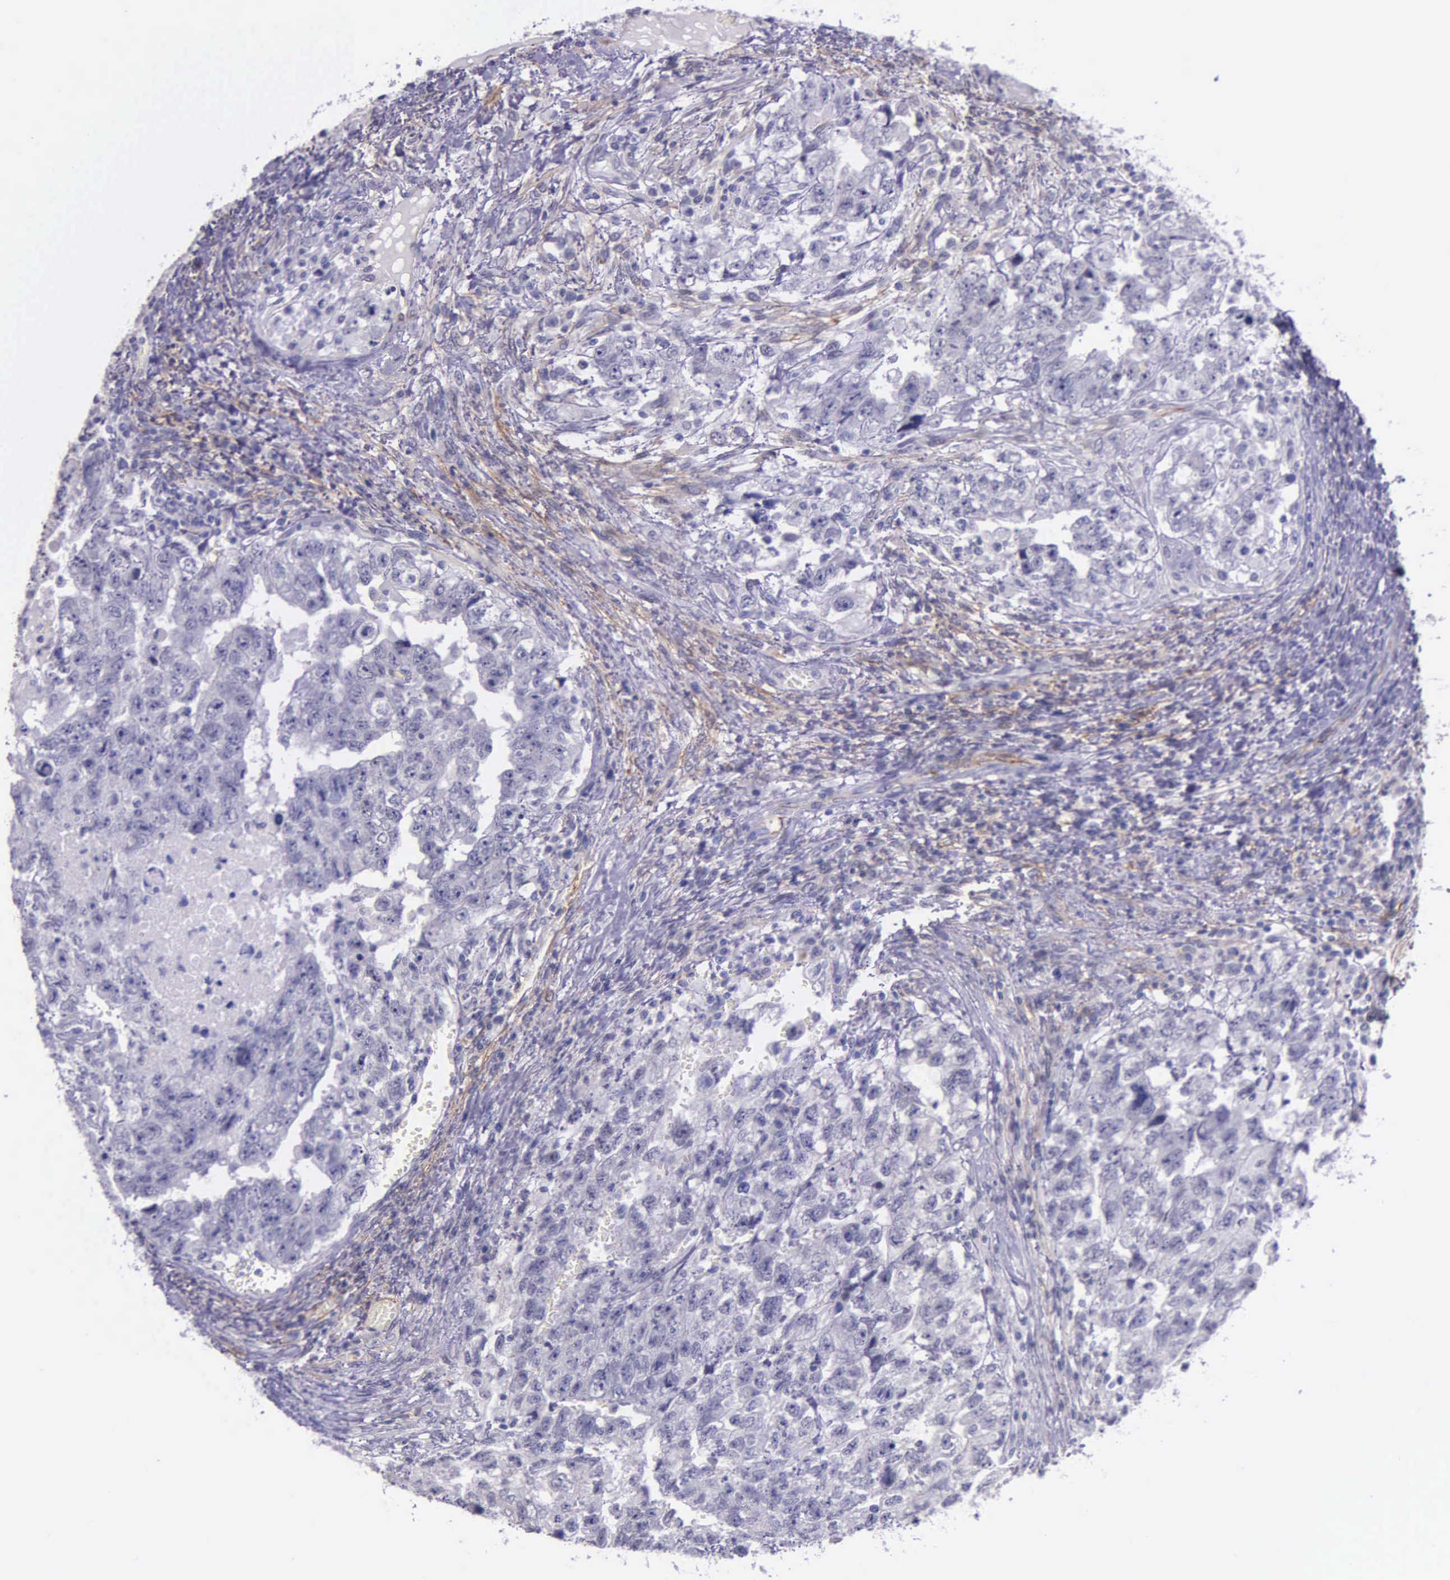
{"staining": {"intensity": "negative", "quantity": "none", "location": "none"}, "tissue": "testis cancer", "cell_type": "Tumor cells", "image_type": "cancer", "snomed": [{"axis": "morphology", "description": "Carcinoma, Embryonal, NOS"}, {"axis": "topography", "description": "Testis"}], "caption": "Tumor cells show no significant staining in testis embryonal carcinoma. (Immunohistochemistry, brightfield microscopy, high magnification).", "gene": "AHNAK2", "patient": {"sex": "male", "age": 36}}